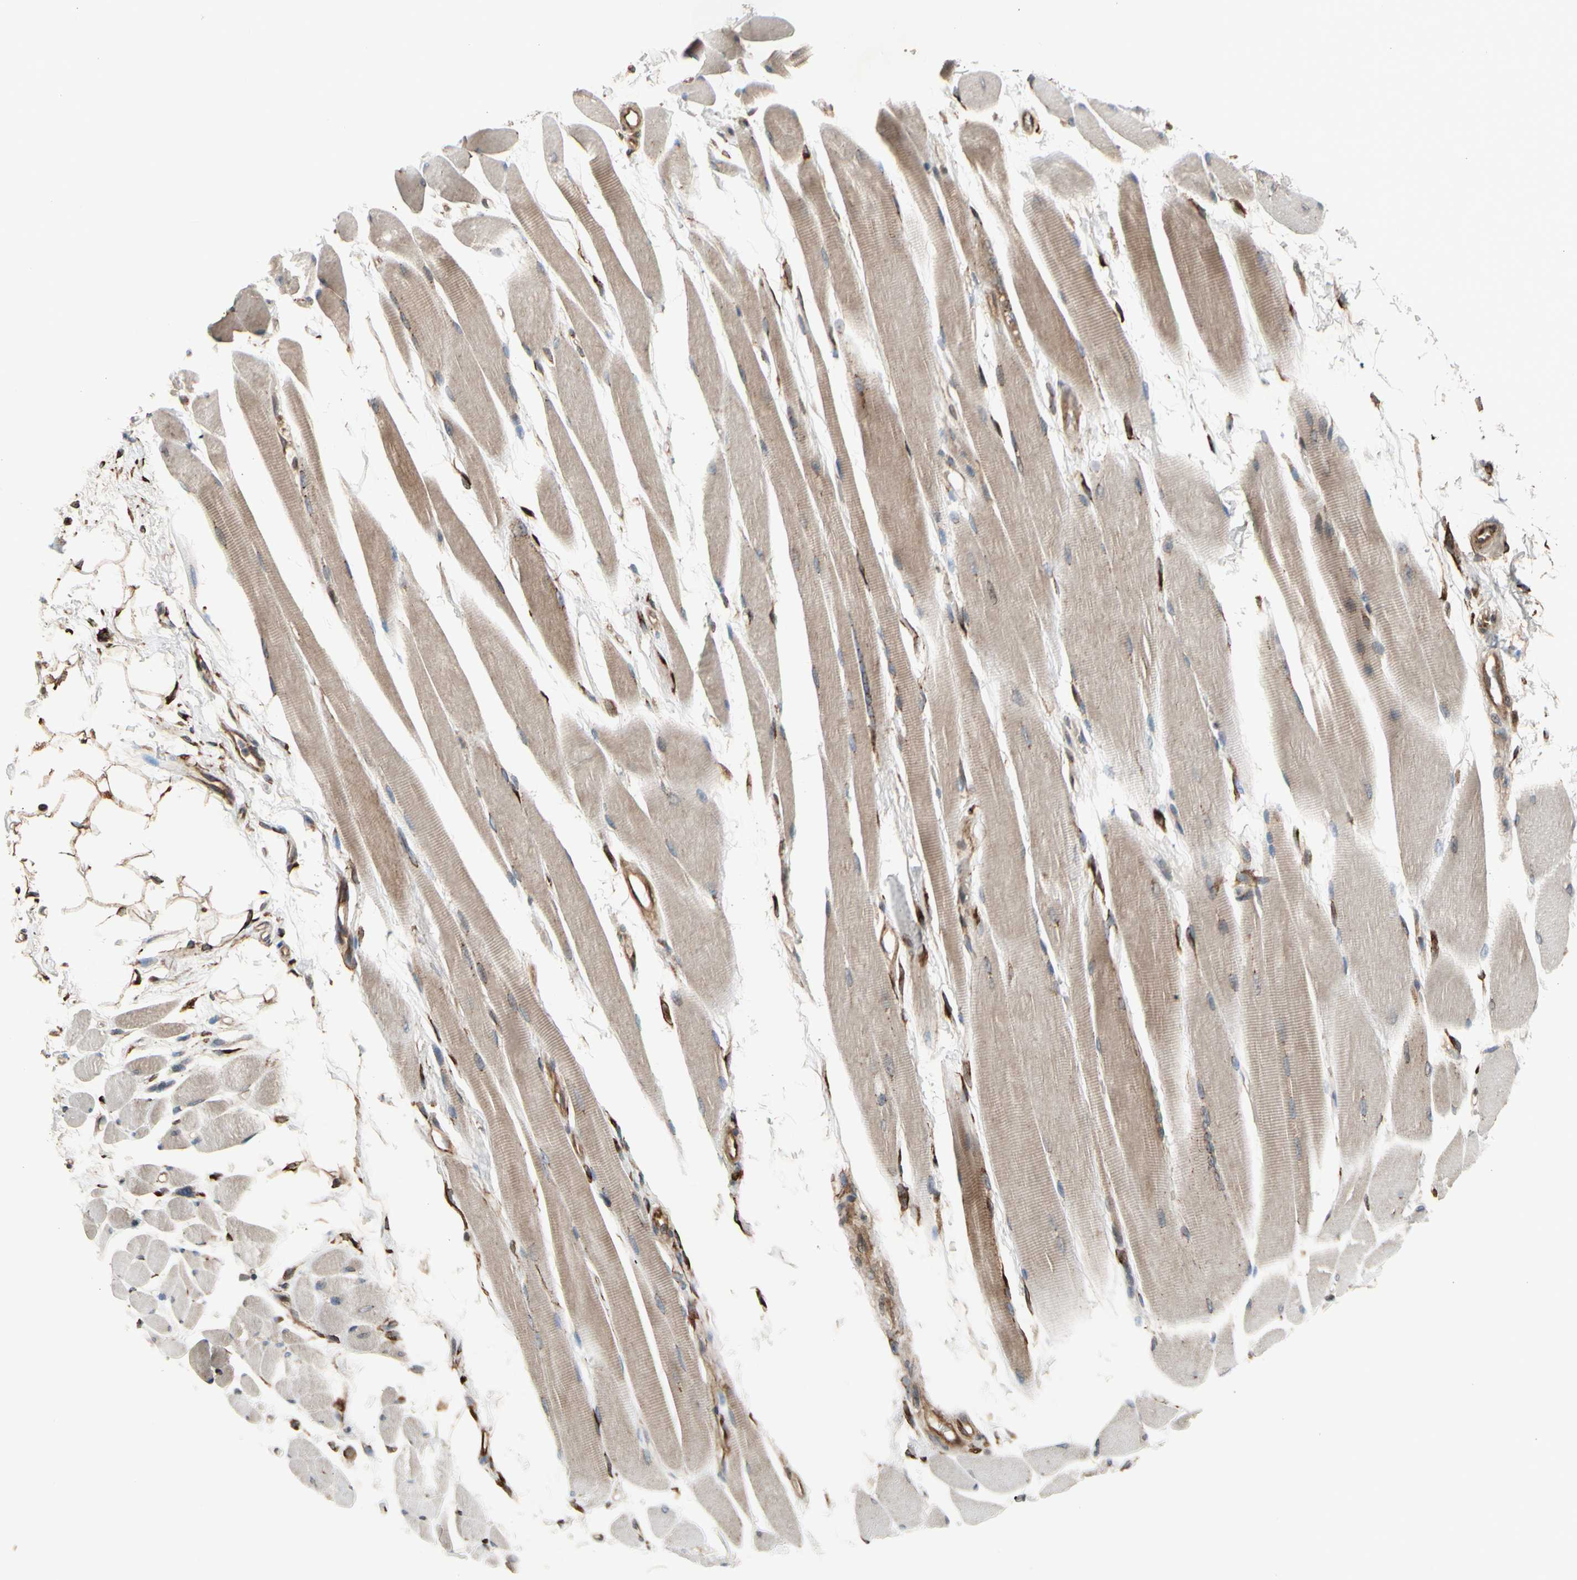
{"staining": {"intensity": "moderate", "quantity": ">75%", "location": "cytoplasmic/membranous"}, "tissue": "skeletal muscle", "cell_type": "Myocytes", "image_type": "normal", "snomed": [{"axis": "morphology", "description": "Normal tissue, NOS"}, {"axis": "topography", "description": "Skeletal muscle"}, {"axis": "topography", "description": "Oral tissue"}, {"axis": "topography", "description": "Peripheral nerve tissue"}], "caption": "This histopathology image shows IHC staining of benign skeletal muscle, with medium moderate cytoplasmic/membranous expression in about >75% of myocytes.", "gene": "SLC39A9", "patient": {"sex": "female", "age": 84}}